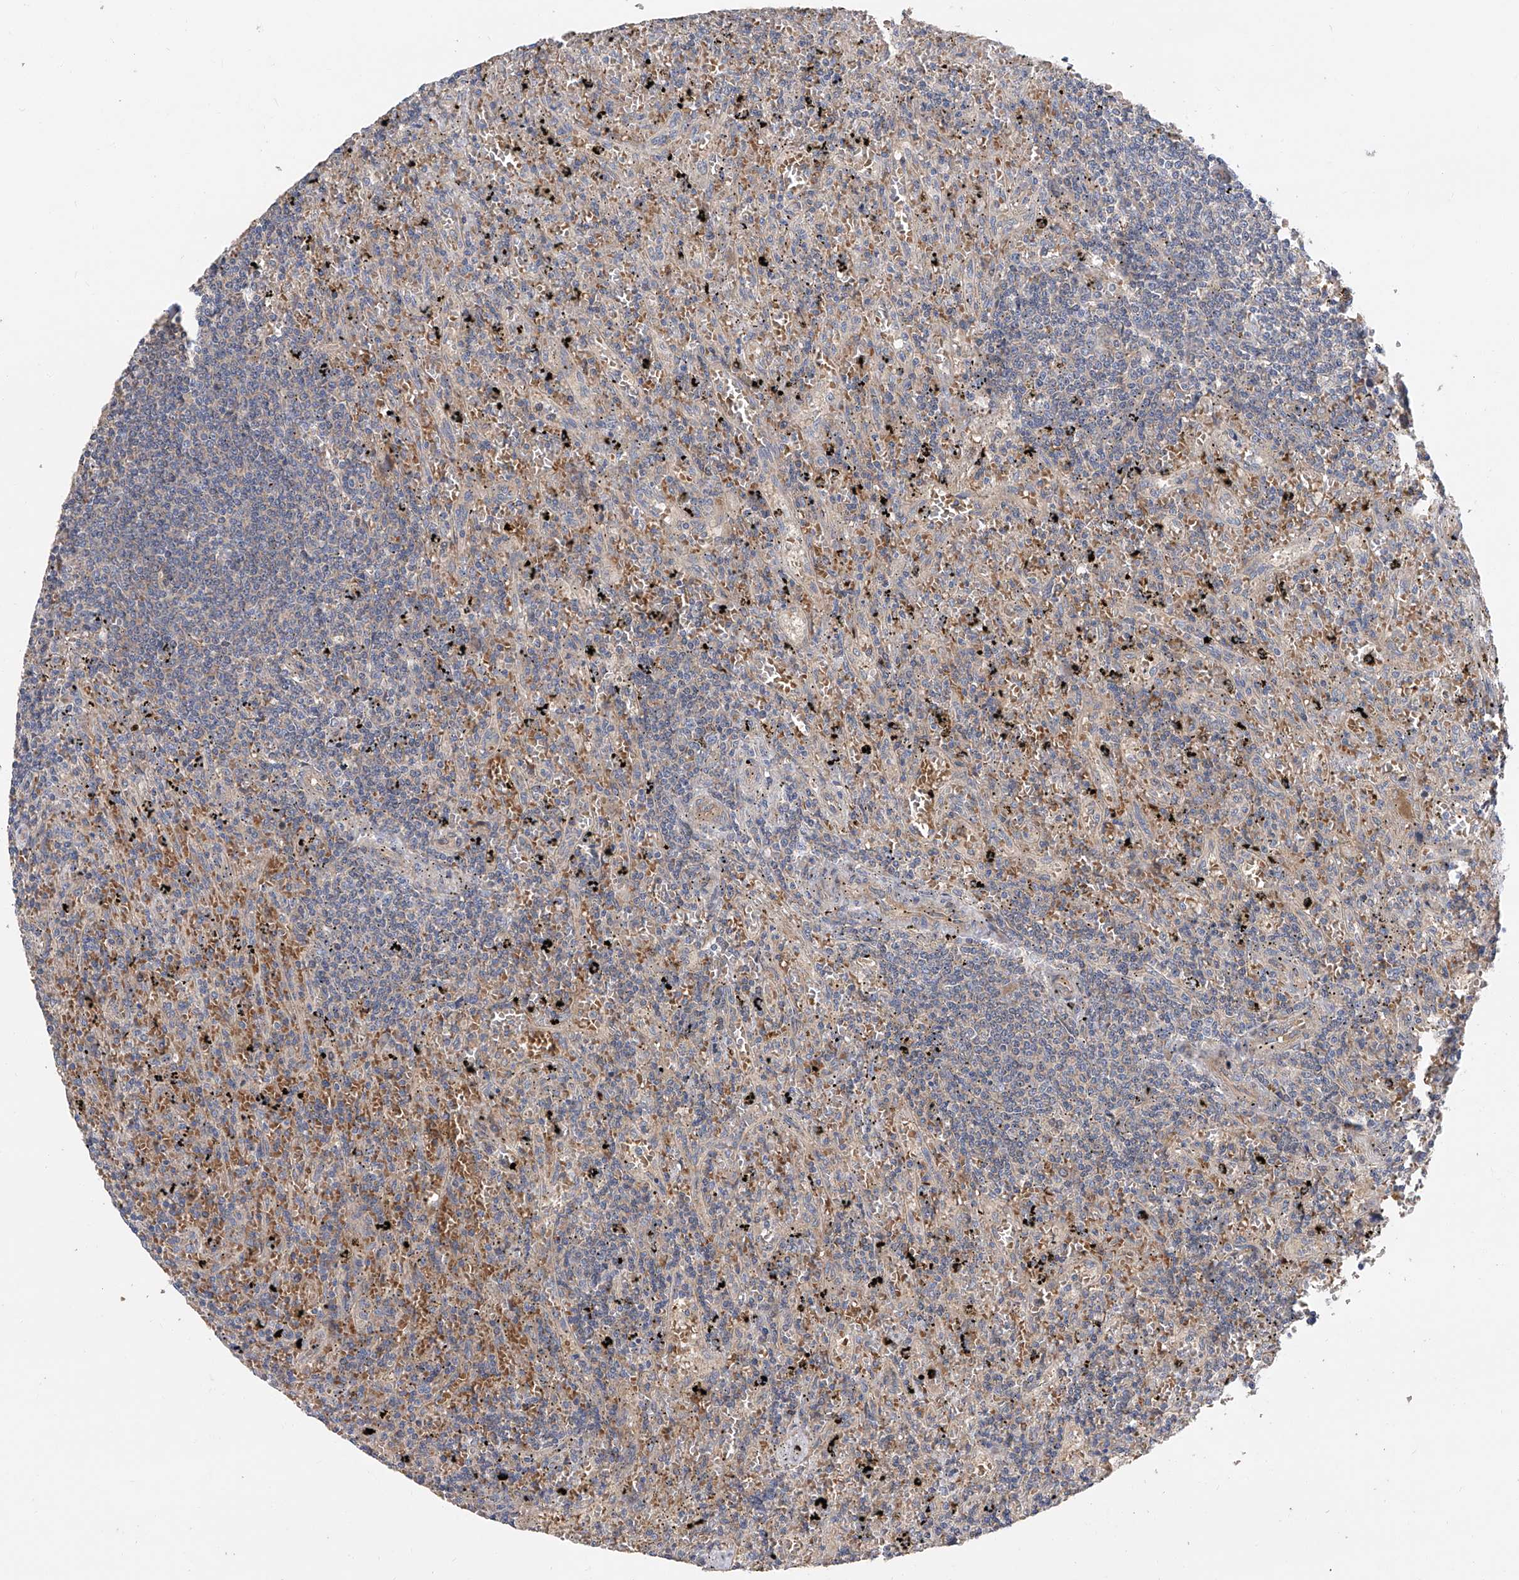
{"staining": {"intensity": "negative", "quantity": "none", "location": "none"}, "tissue": "lymphoma", "cell_type": "Tumor cells", "image_type": "cancer", "snomed": [{"axis": "morphology", "description": "Malignant lymphoma, non-Hodgkin's type, Low grade"}, {"axis": "topography", "description": "Spleen"}], "caption": "An image of lymphoma stained for a protein exhibits no brown staining in tumor cells.", "gene": "PTK2", "patient": {"sex": "male", "age": 76}}